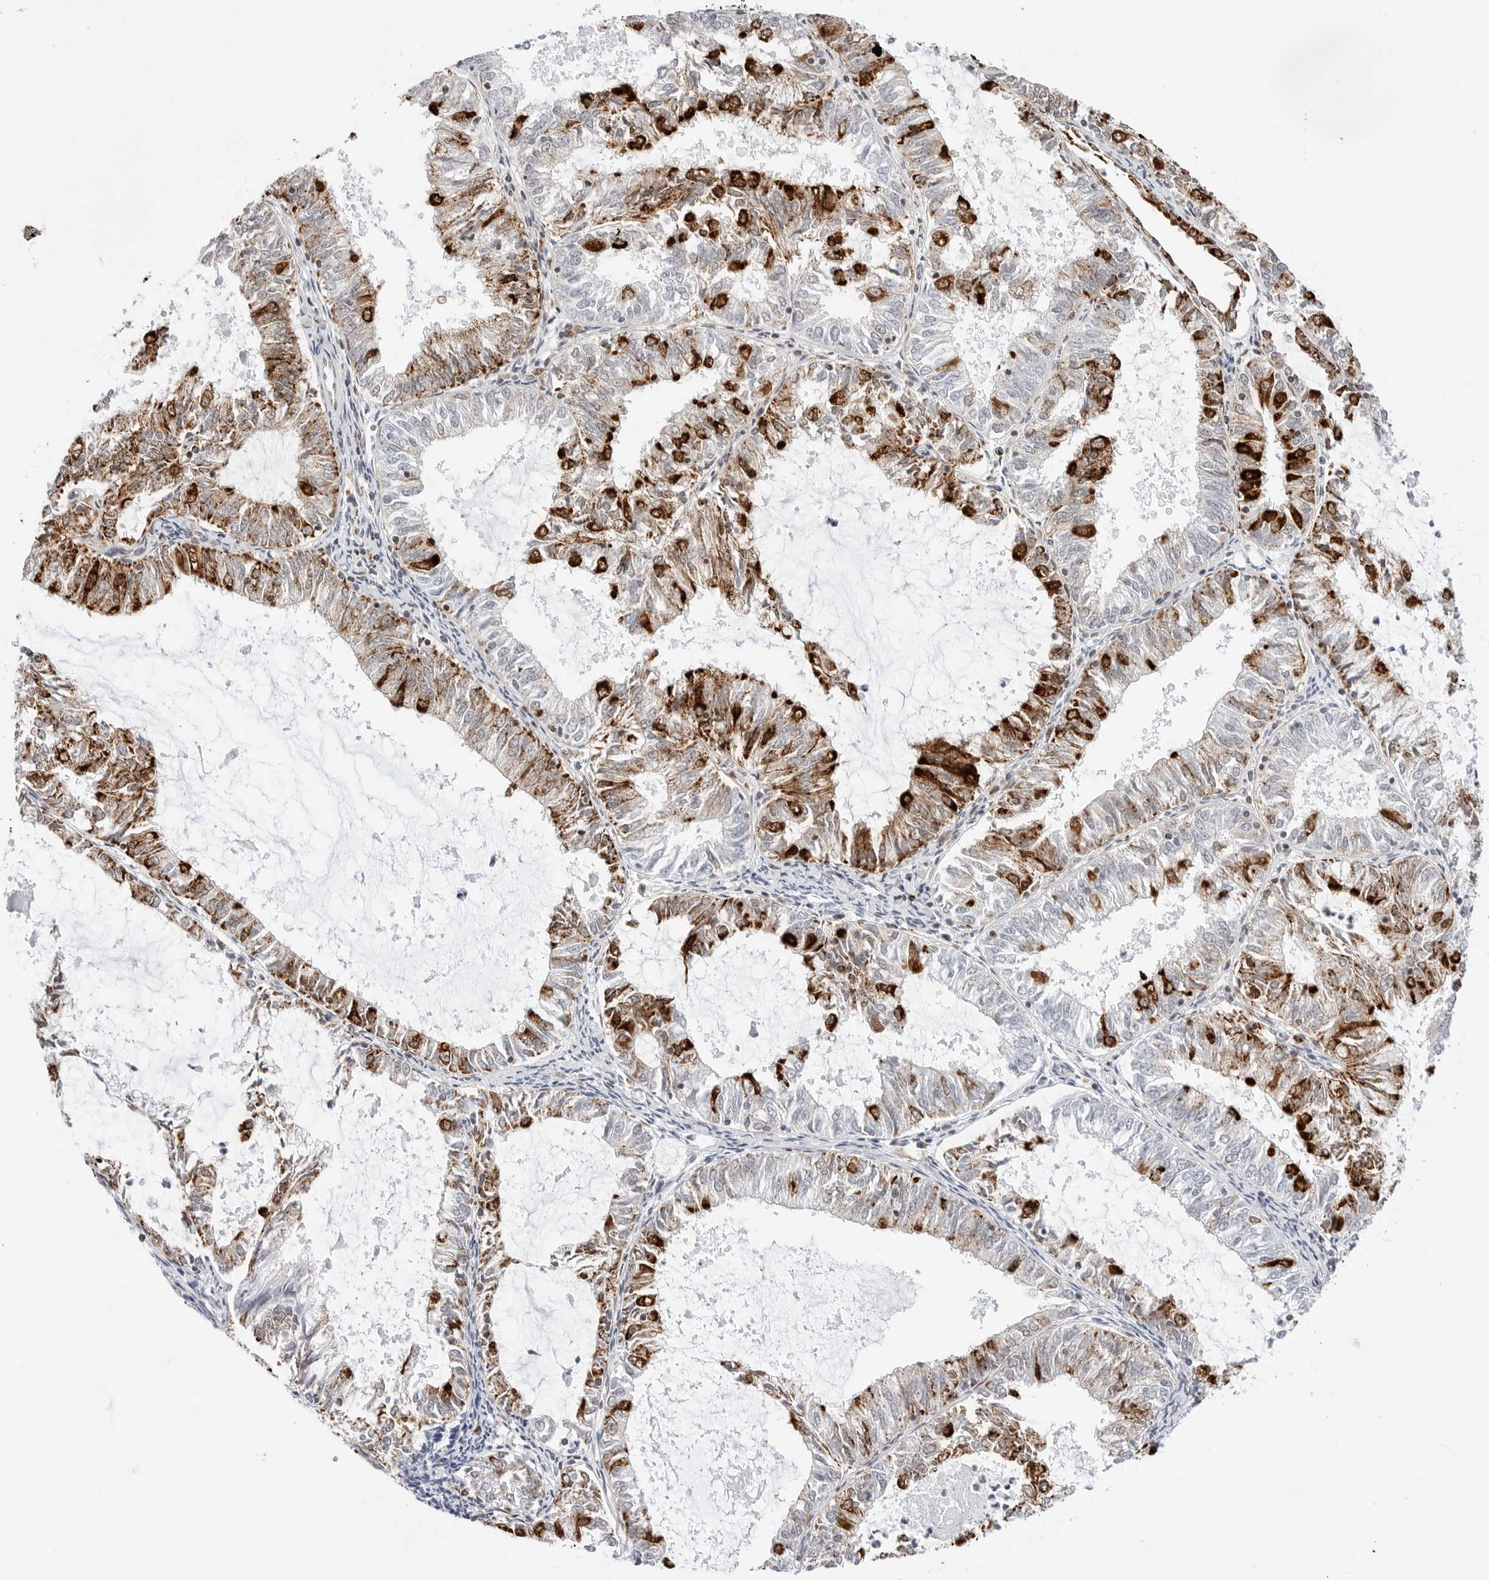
{"staining": {"intensity": "strong", "quantity": "25%-75%", "location": "cytoplasmic/membranous"}, "tissue": "endometrial cancer", "cell_type": "Tumor cells", "image_type": "cancer", "snomed": [{"axis": "morphology", "description": "Adenocarcinoma, NOS"}, {"axis": "topography", "description": "Endometrium"}], "caption": "Endometrial cancer (adenocarcinoma) stained with immunohistochemistry demonstrates strong cytoplasmic/membranous positivity in approximately 25%-75% of tumor cells.", "gene": "ATP5IF1", "patient": {"sex": "female", "age": 57}}